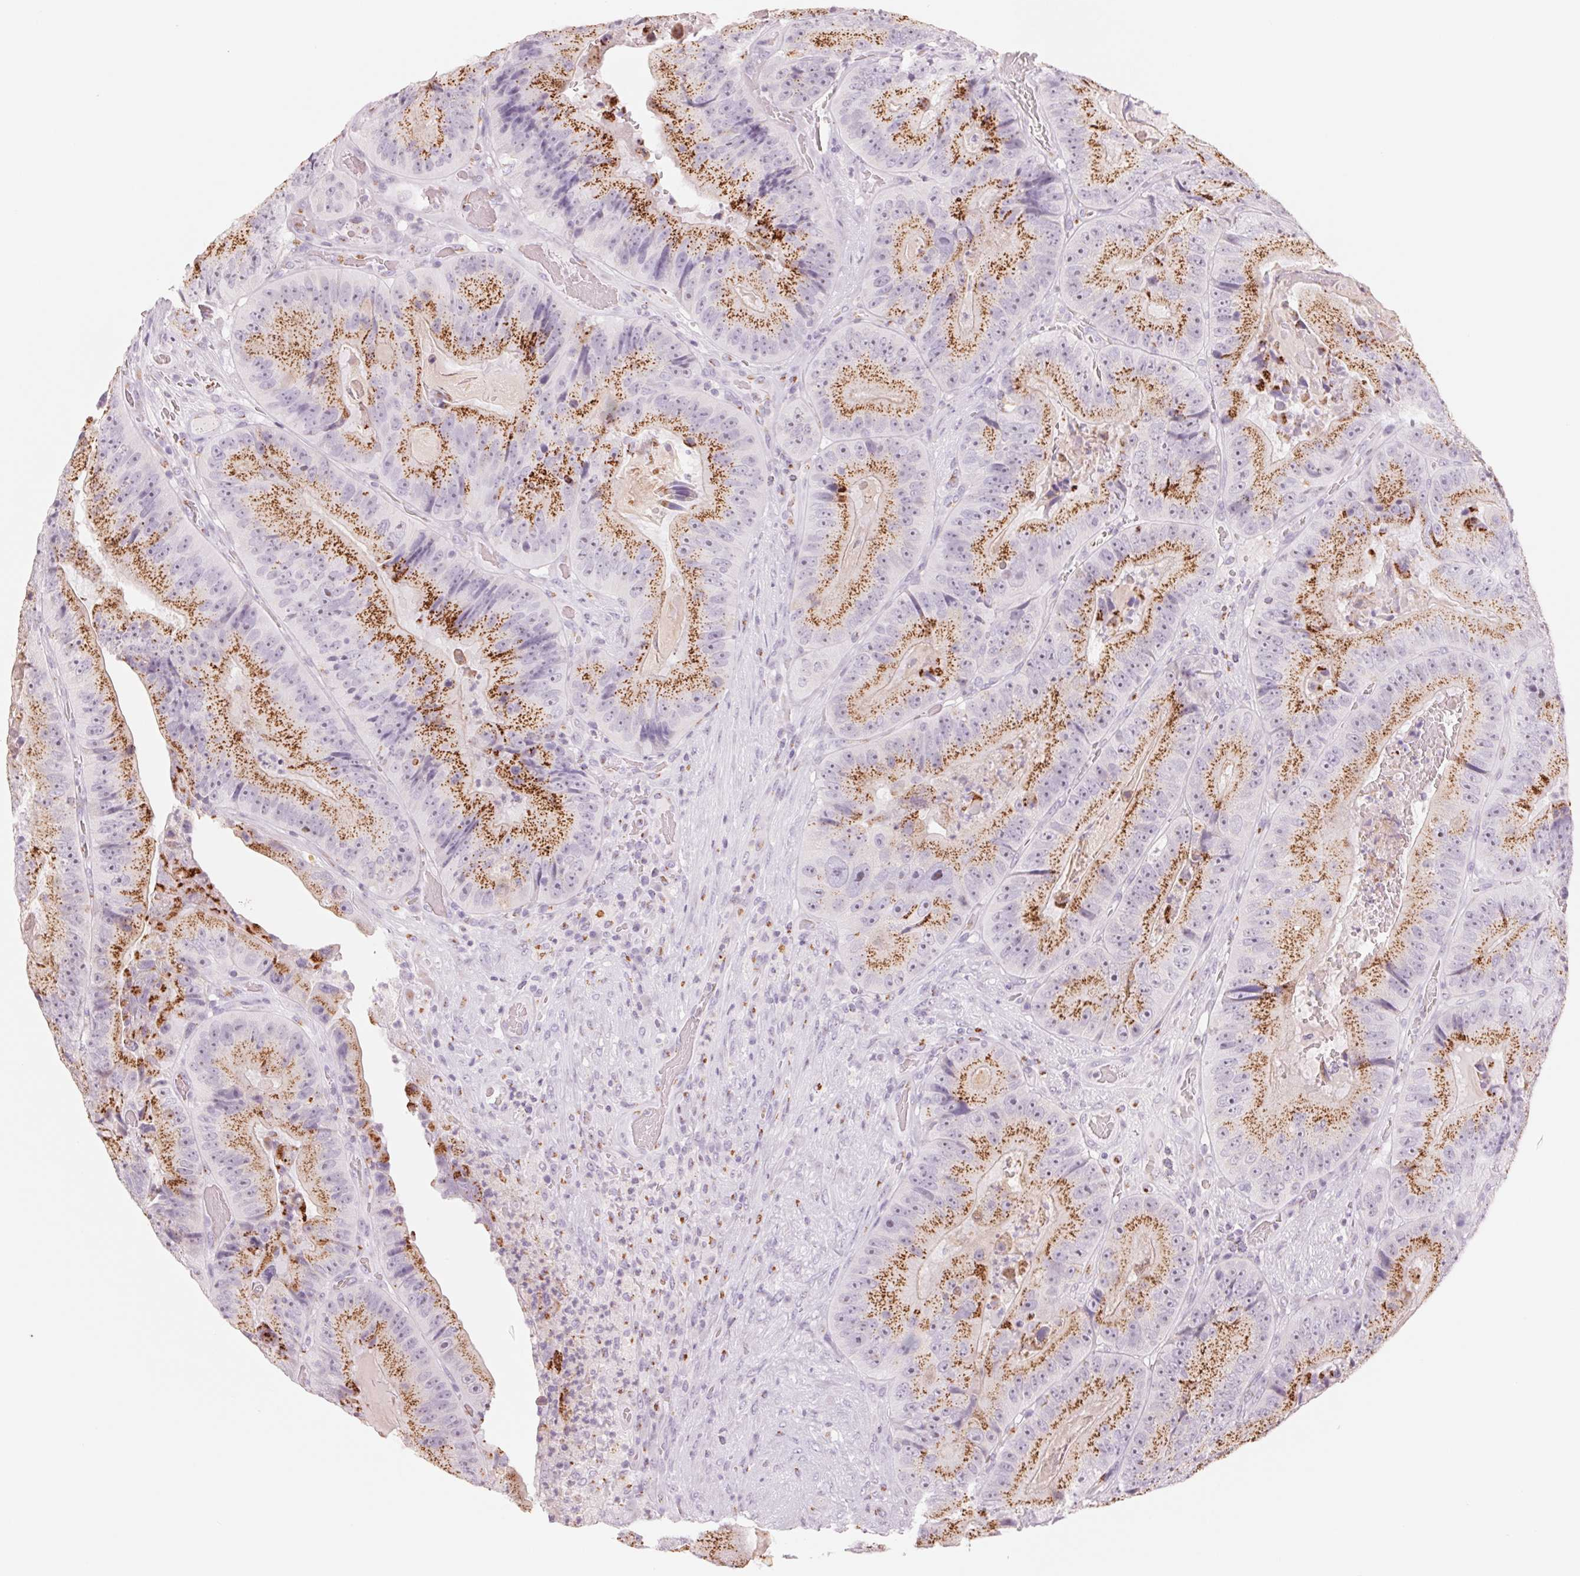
{"staining": {"intensity": "strong", "quantity": ">75%", "location": "cytoplasmic/membranous"}, "tissue": "colorectal cancer", "cell_type": "Tumor cells", "image_type": "cancer", "snomed": [{"axis": "morphology", "description": "Adenocarcinoma, NOS"}, {"axis": "topography", "description": "Colon"}], "caption": "Colorectal cancer (adenocarcinoma) stained with a brown dye shows strong cytoplasmic/membranous positive staining in approximately >75% of tumor cells.", "gene": "GALNT7", "patient": {"sex": "female", "age": 86}}